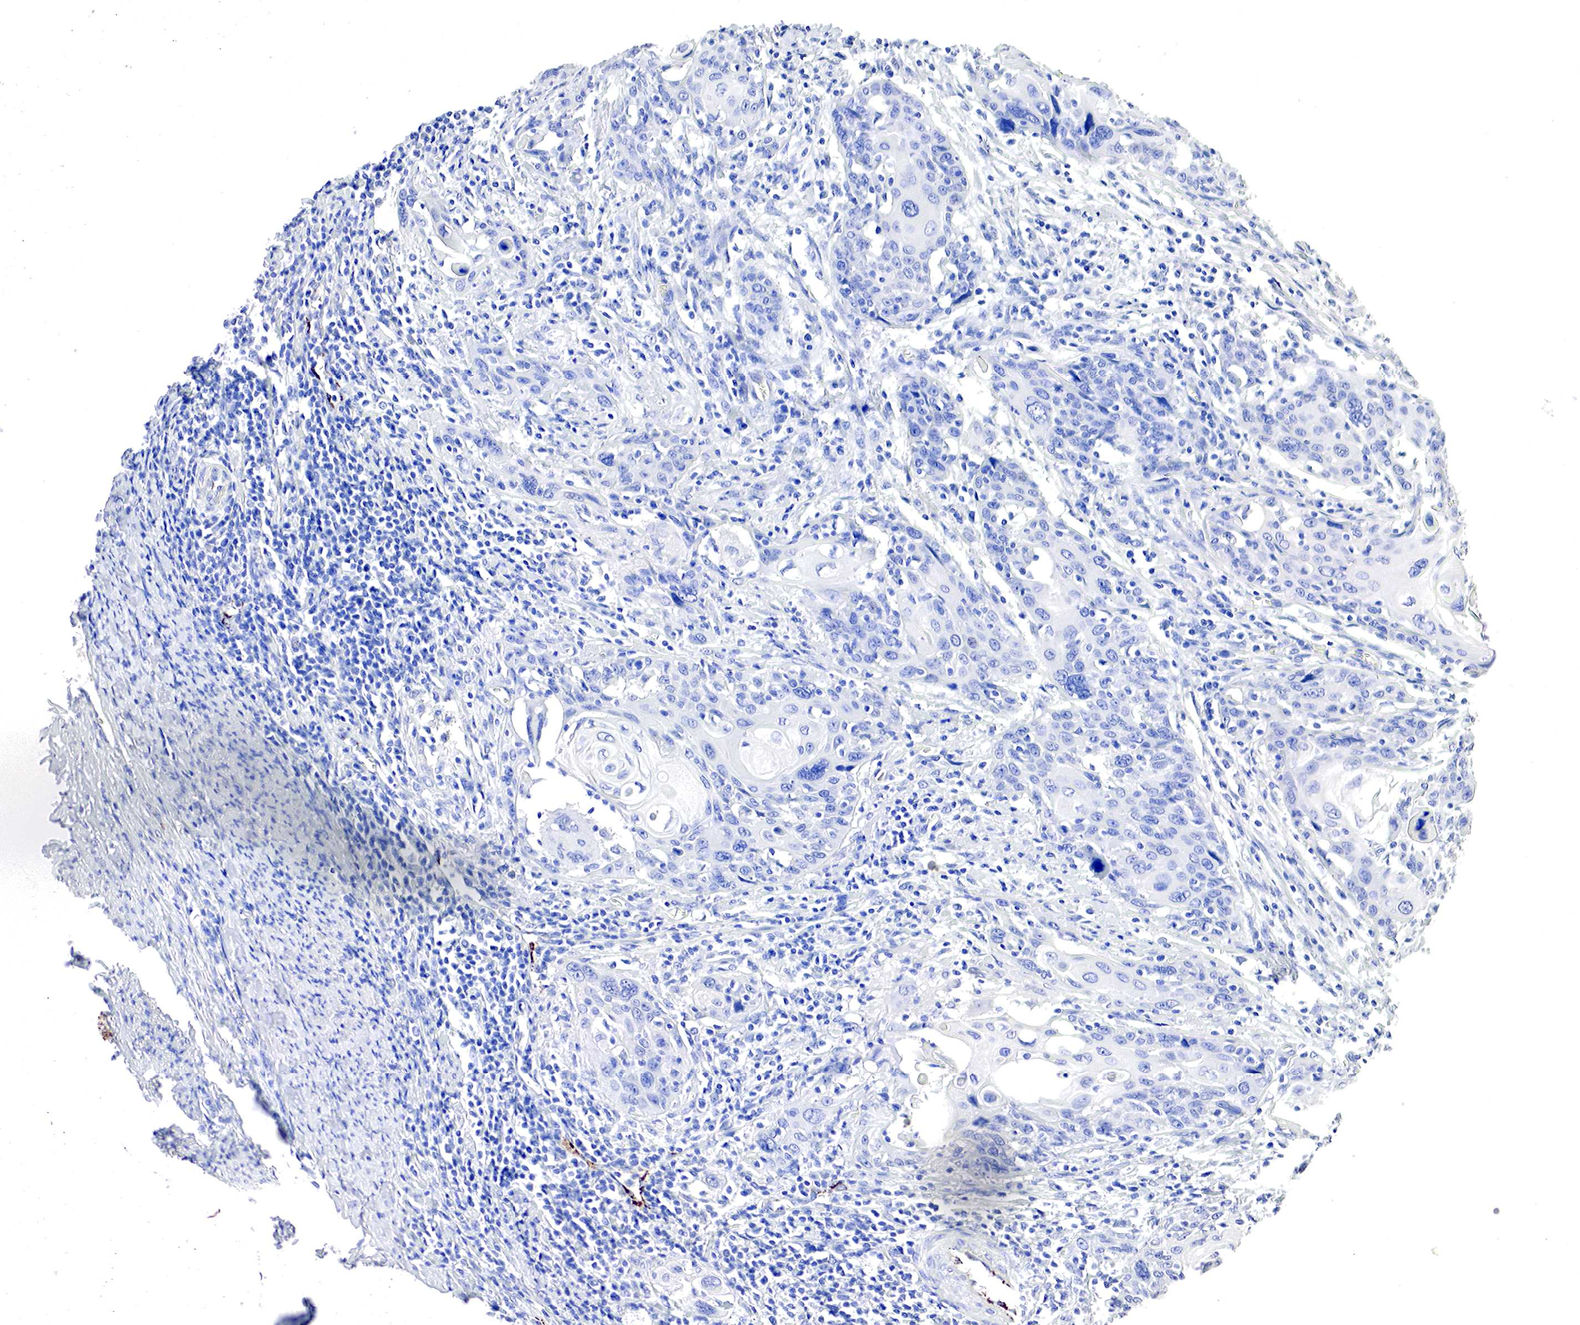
{"staining": {"intensity": "negative", "quantity": "none", "location": "none"}, "tissue": "cervical cancer", "cell_type": "Tumor cells", "image_type": "cancer", "snomed": [{"axis": "morphology", "description": "Squamous cell carcinoma, NOS"}, {"axis": "topography", "description": "Cervix"}], "caption": "Squamous cell carcinoma (cervical) was stained to show a protein in brown. There is no significant positivity in tumor cells.", "gene": "OTC", "patient": {"sex": "female", "age": 54}}